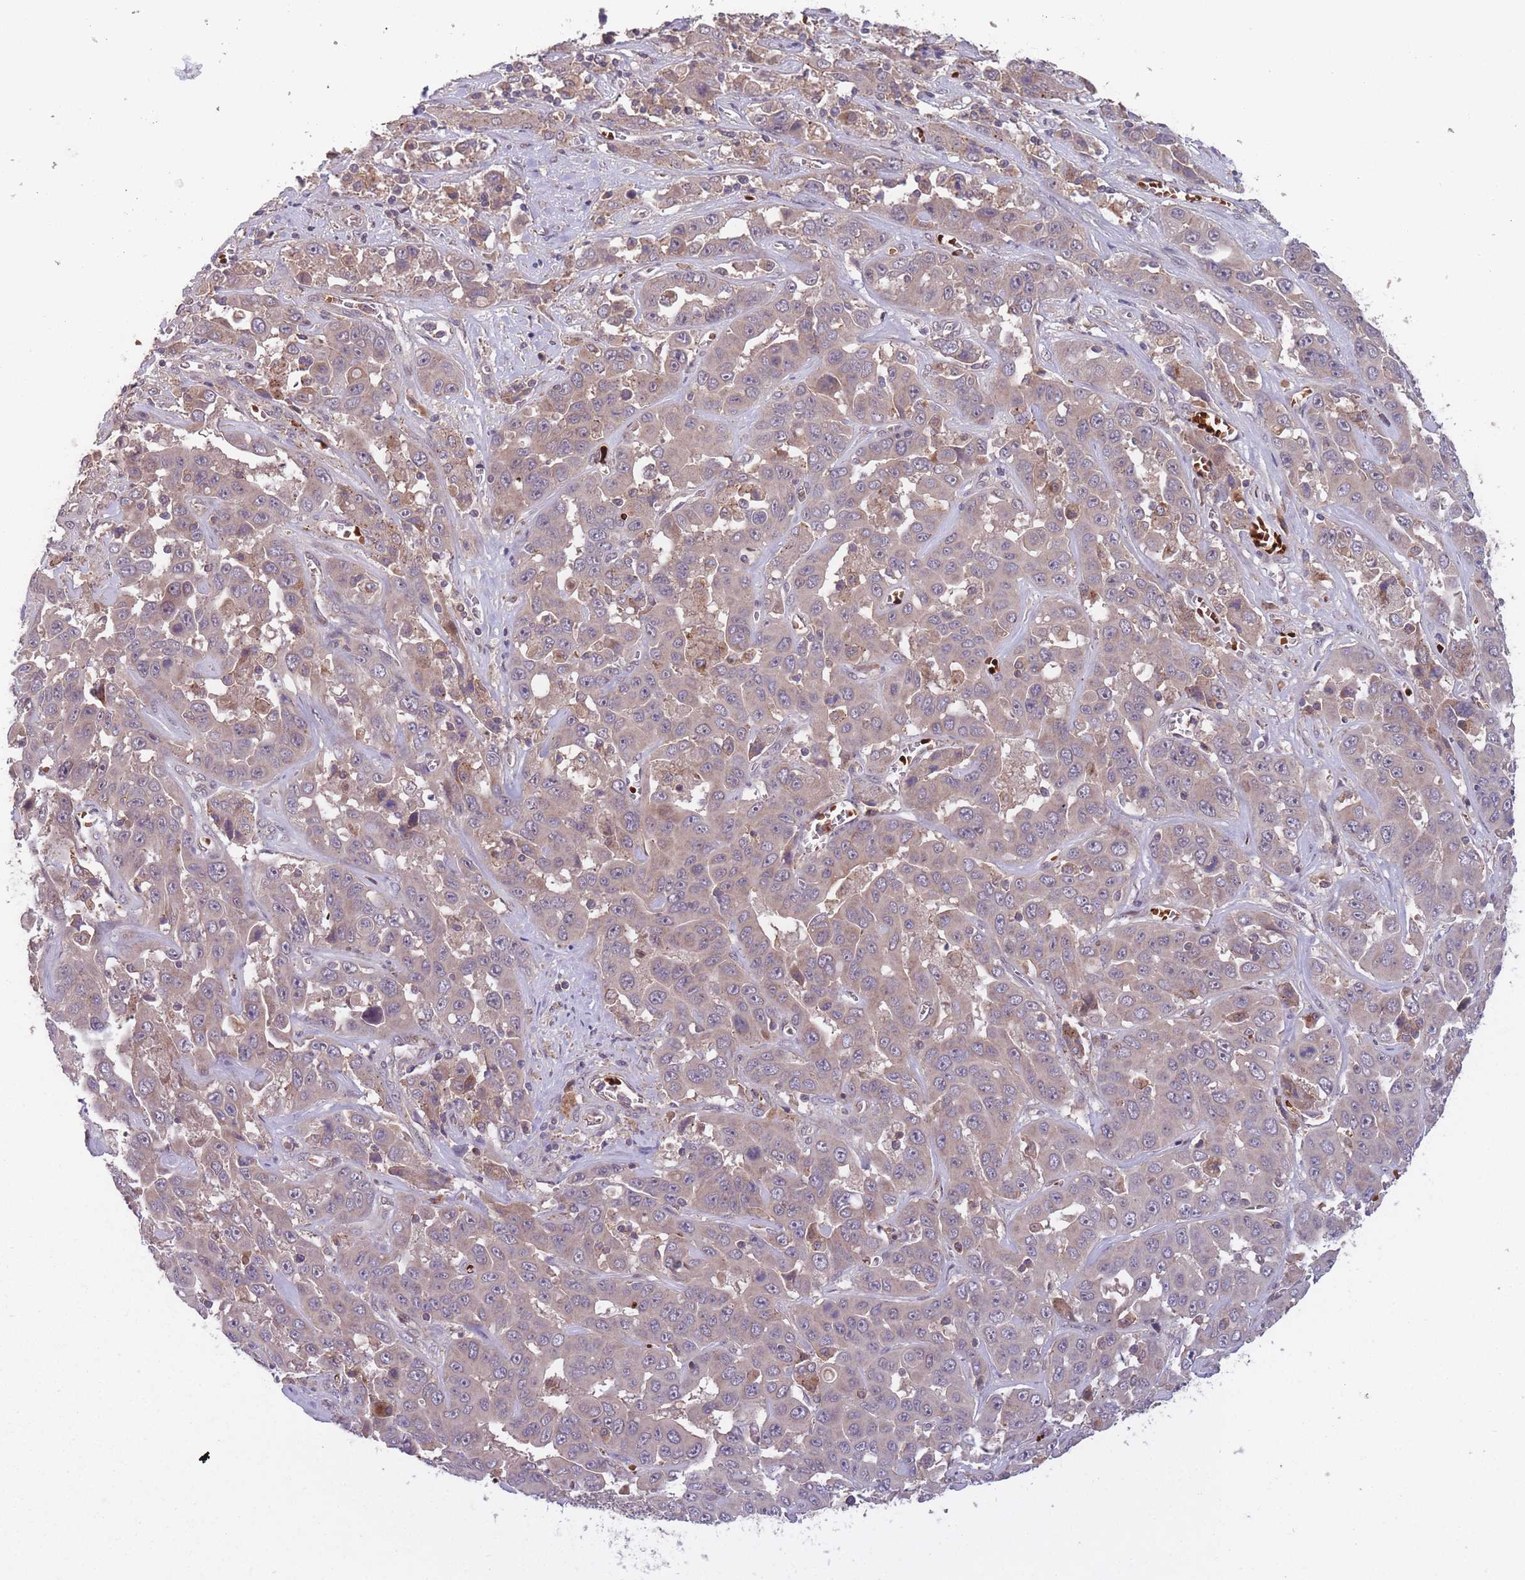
{"staining": {"intensity": "weak", "quantity": "<25%", "location": "cytoplasmic/membranous"}, "tissue": "liver cancer", "cell_type": "Tumor cells", "image_type": "cancer", "snomed": [{"axis": "morphology", "description": "Cholangiocarcinoma"}, {"axis": "topography", "description": "Liver"}], "caption": "Immunohistochemistry (IHC) micrograph of liver cancer (cholangiocarcinoma) stained for a protein (brown), which reveals no staining in tumor cells.", "gene": "SECTM1", "patient": {"sex": "female", "age": 52}}